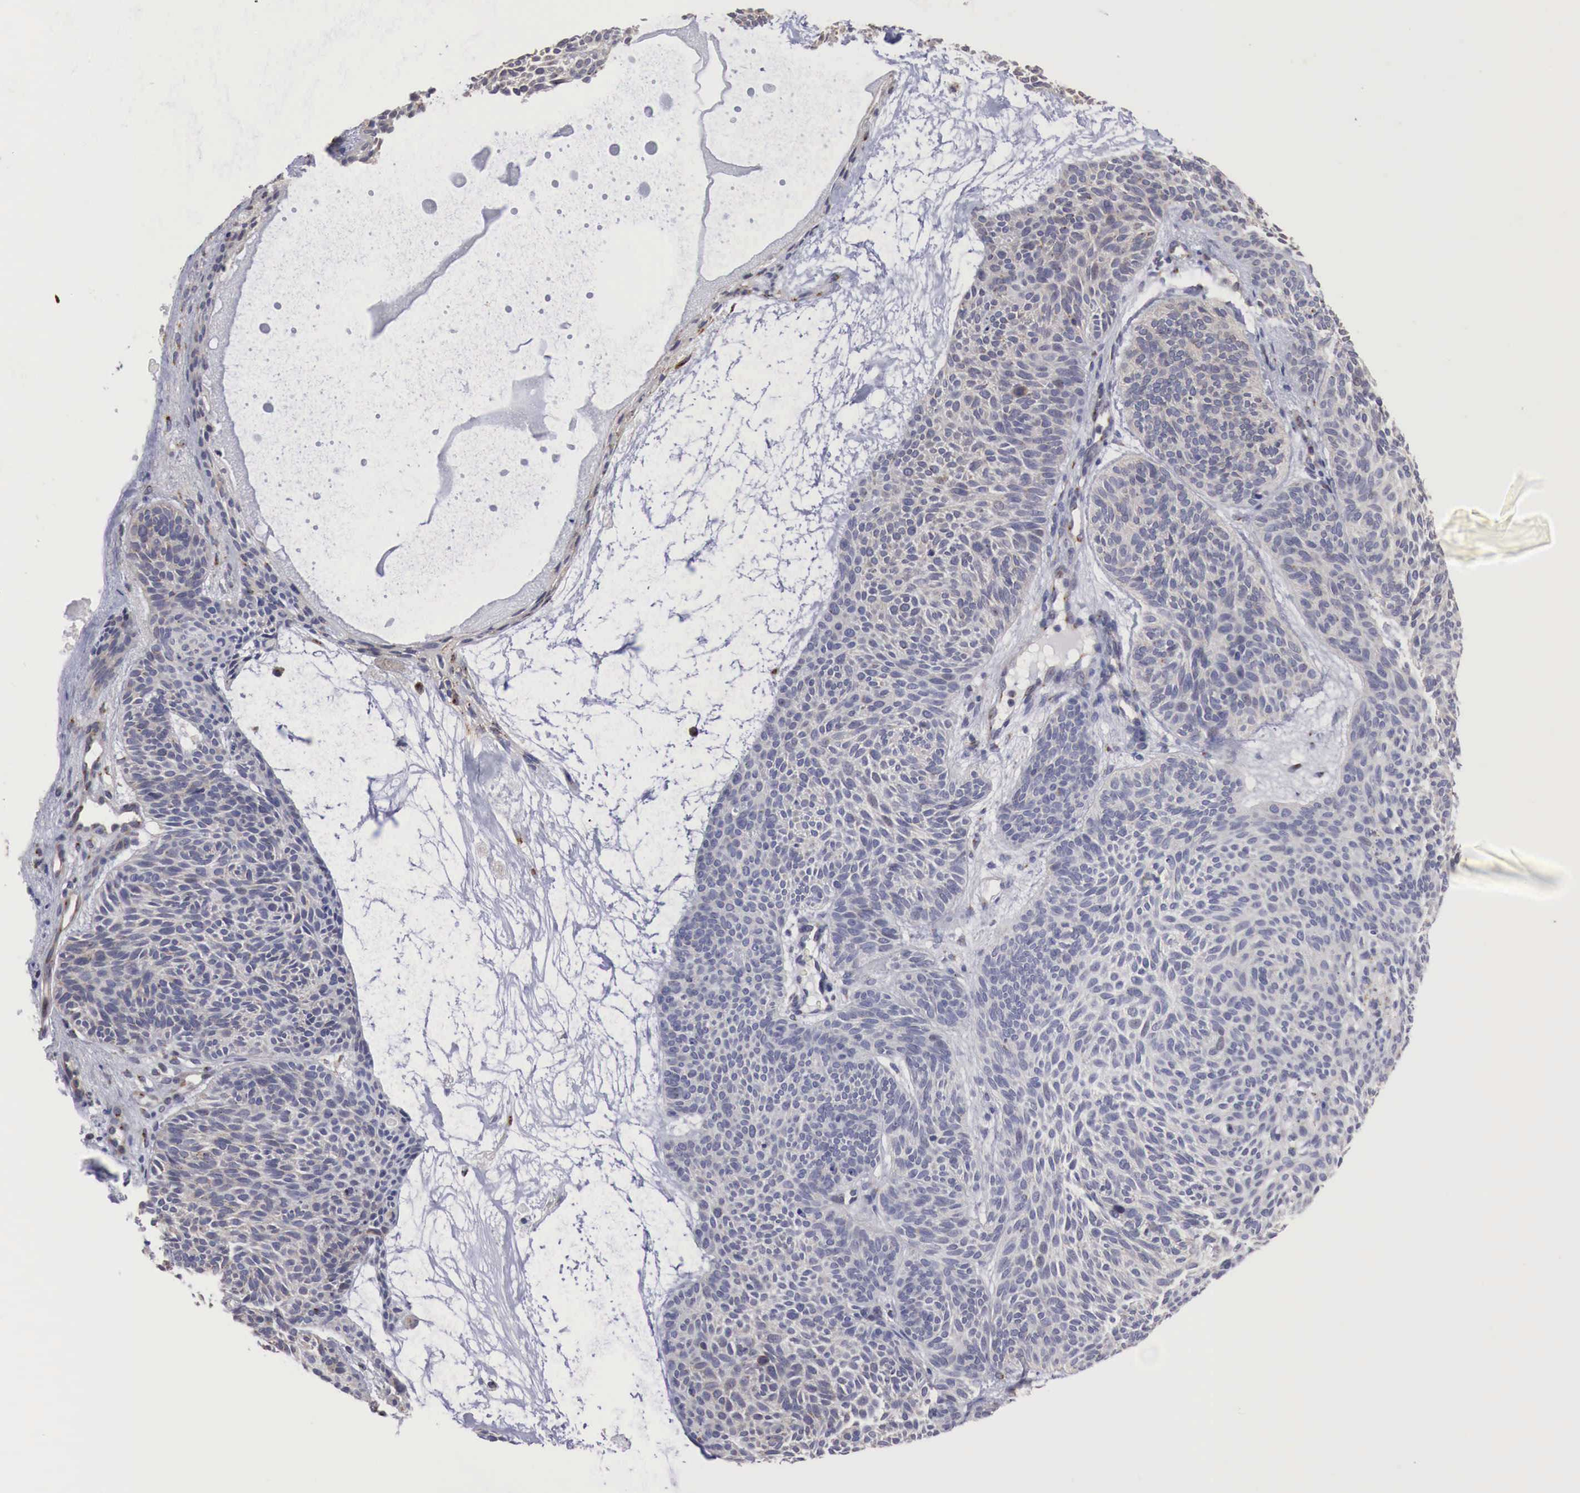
{"staining": {"intensity": "weak", "quantity": "<25%", "location": "cytoplasmic/membranous"}, "tissue": "skin cancer", "cell_type": "Tumor cells", "image_type": "cancer", "snomed": [{"axis": "morphology", "description": "Basal cell carcinoma"}, {"axis": "topography", "description": "Skin"}], "caption": "Human skin cancer stained for a protein using IHC demonstrates no expression in tumor cells.", "gene": "SYAP1", "patient": {"sex": "male", "age": 84}}